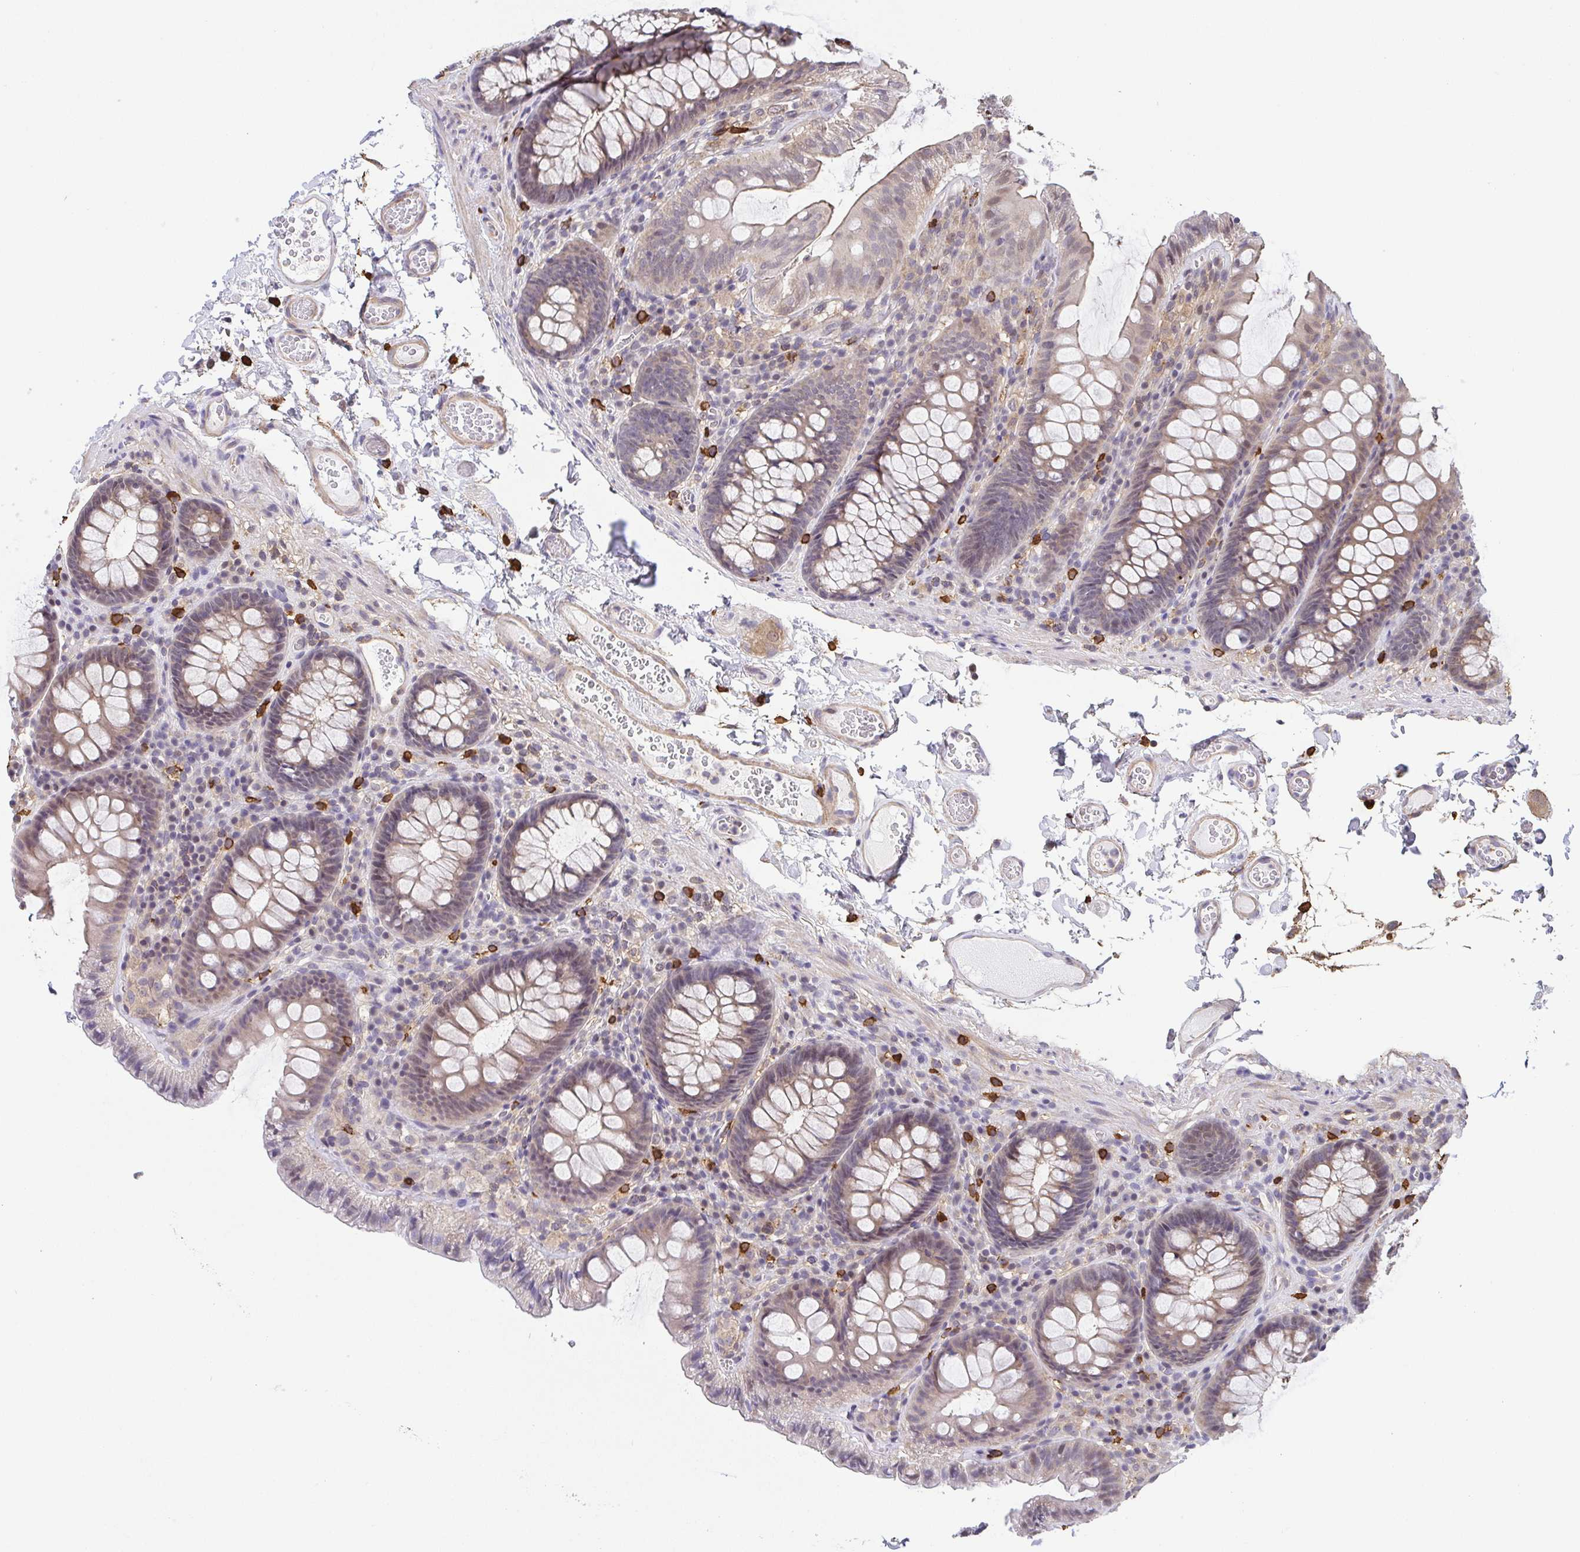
{"staining": {"intensity": "weak", "quantity": ">75%", "location": "cytoplasmic/membranous"}, "tissue": "colon", "cell_type": "Endothelial cells", "image_type": "normal", "snomed": [{"axis": "morphology", "description": "Normal tissue, NOS"}, {"axis": "topography", "description": "Colon"}, {"axis": "topography", "description": "Peripheral nerve tissue"}], "caption": "IHC (DAB) staining of unremarkable colon shows weak cytoplasmic/membranous protein expression in about >75% of endothelial cells.", "gene": "PREPL", "patient": {"sex": "male", "age": 84}}